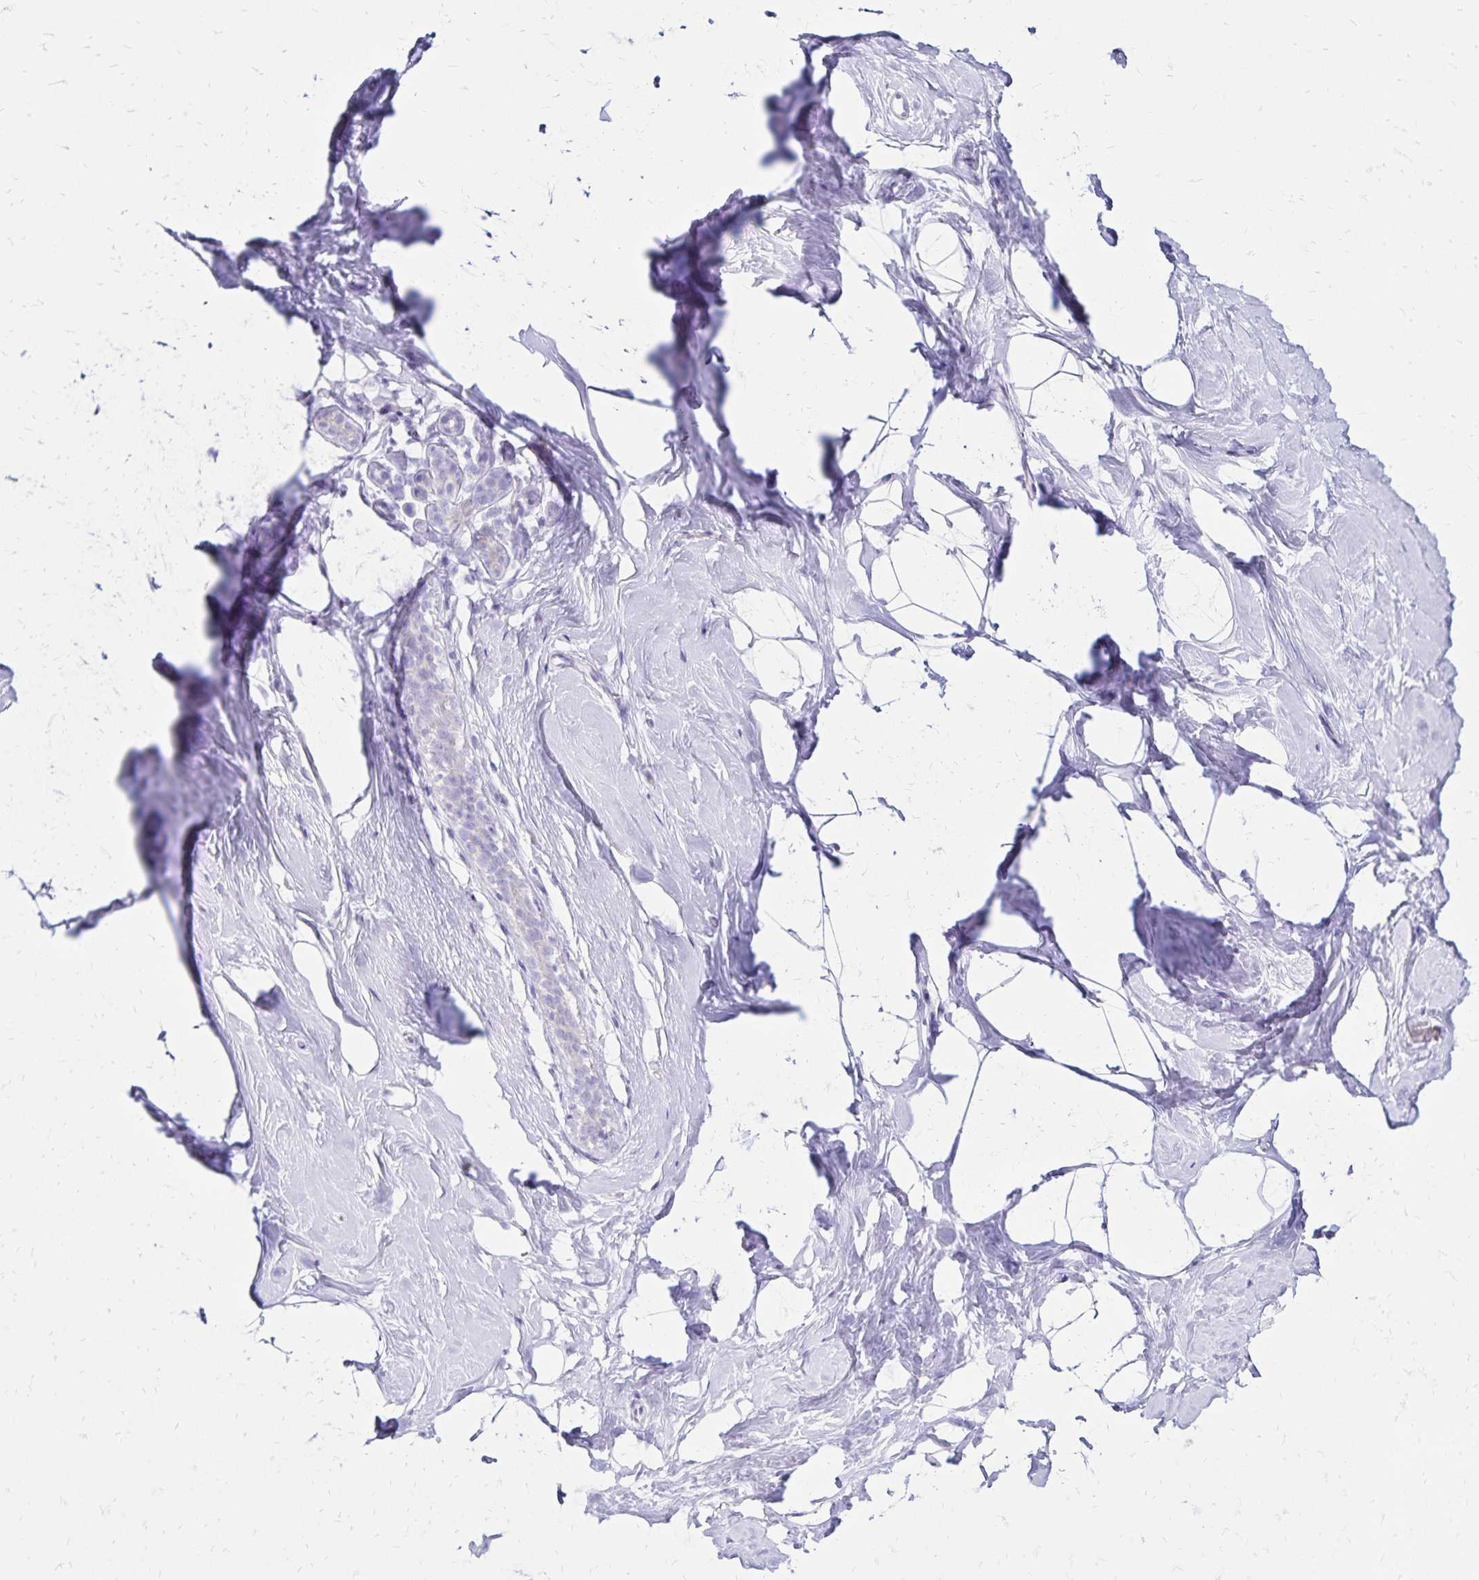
{"staining": {"intensity": "negative", "quantity": "none", "location": "none"}, "tissue": "breast", "cell_type": "Adipocytes", "image_type": "normal", "snomed": [{"axis": "morphology", "description": "Normal tissue, NOS"}, {"axis": "topography", "description": "Breast"}], "caption": "High magnification brightfield microscopy of unremarkable breast stained with DAB (3,3'-diaminobenzidine) (brown) and counterstained with hematoxylin (blue): adipocytes show no significant positivity. Nuclei are stained in blue.", "gene": "LIN28B", "patient": {"sex": "female", "age": 32}}